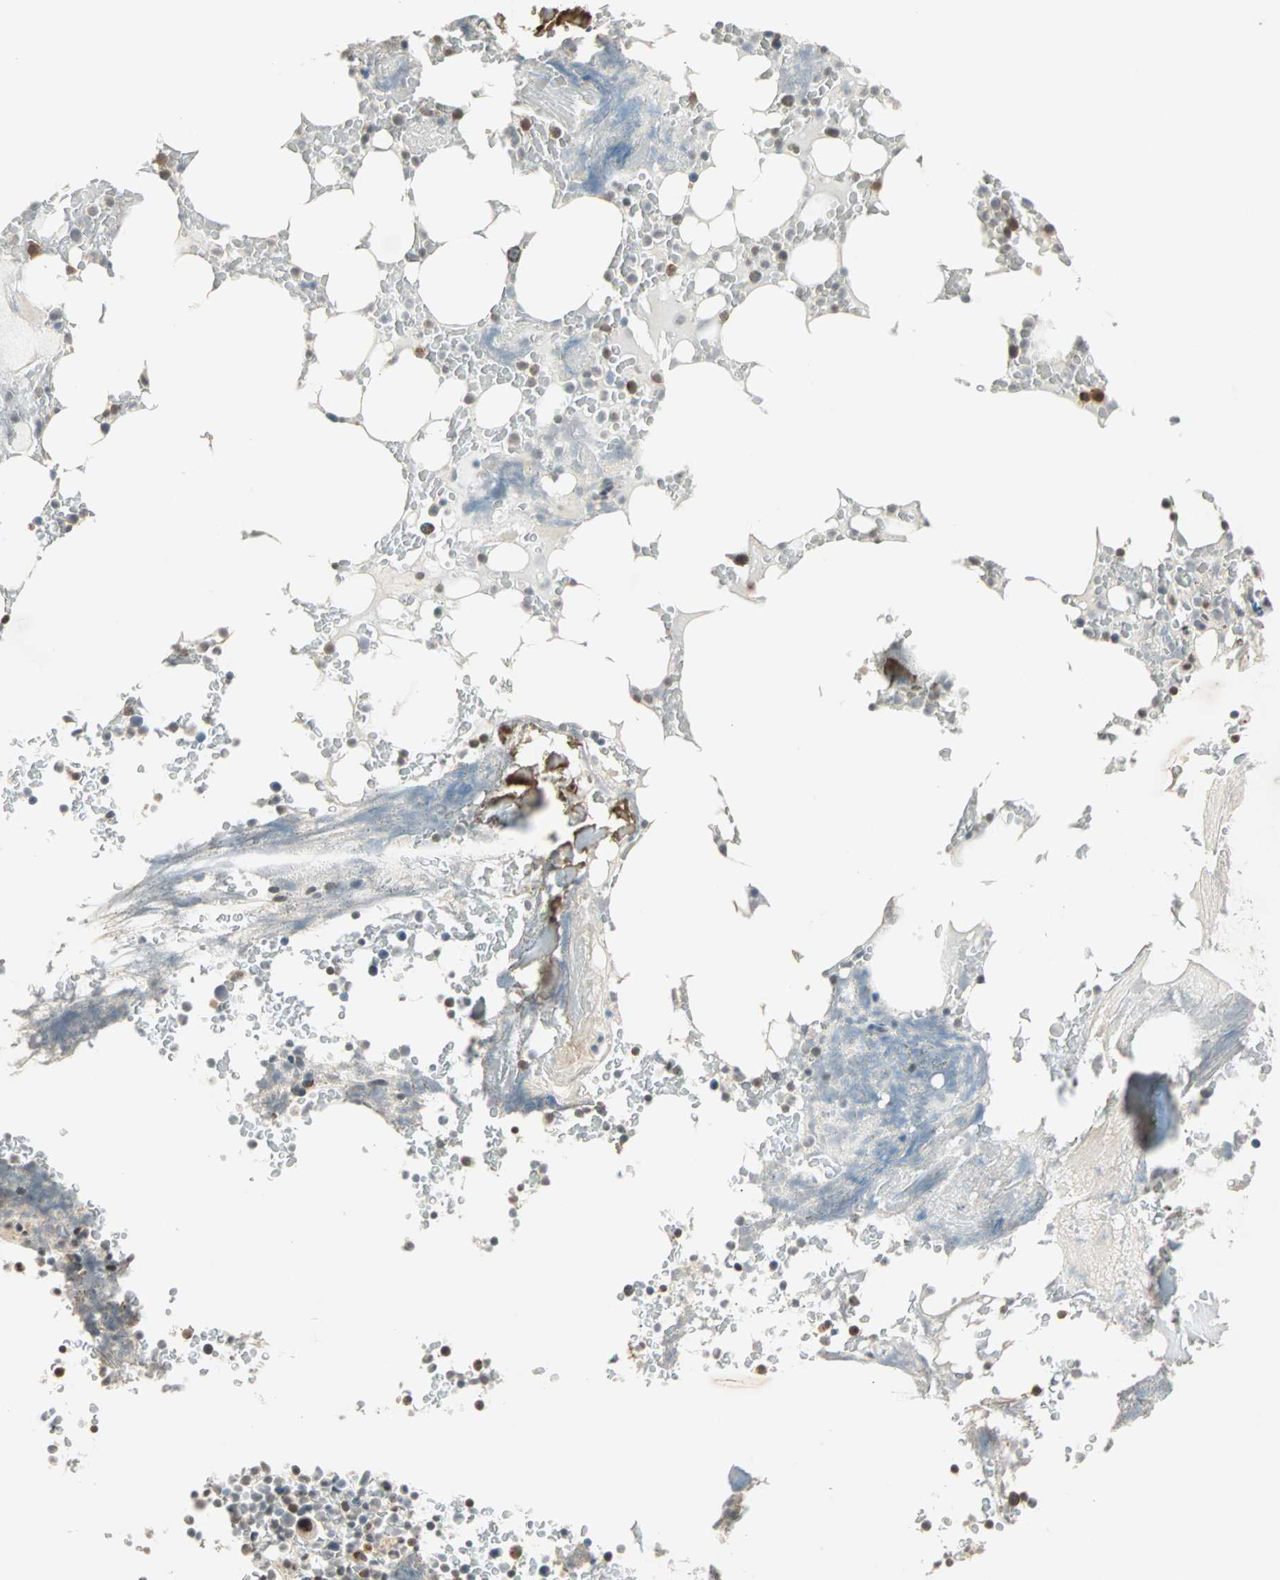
{"staining": {"intensity": "weak", "quantity": "25%-75%", "location": "nuclear"}, "tissue": "bone marrow", "cell_type": "Hematopoietic cells", "image_type": "normal", "snomed": [{"axis": "morphology", "description": "Normal tissue, NOS"}, {"axis": "topography", "description": "Bone marrow"}], "caption": "Weak nuclear staining for a protein is seen in approximately 25%-75% of hematopoietic cells of benign bone marrow using immunohistochemistry (IHC).", "gene": "PRDM2", "patient": {"sex": "female", "age": 66}}